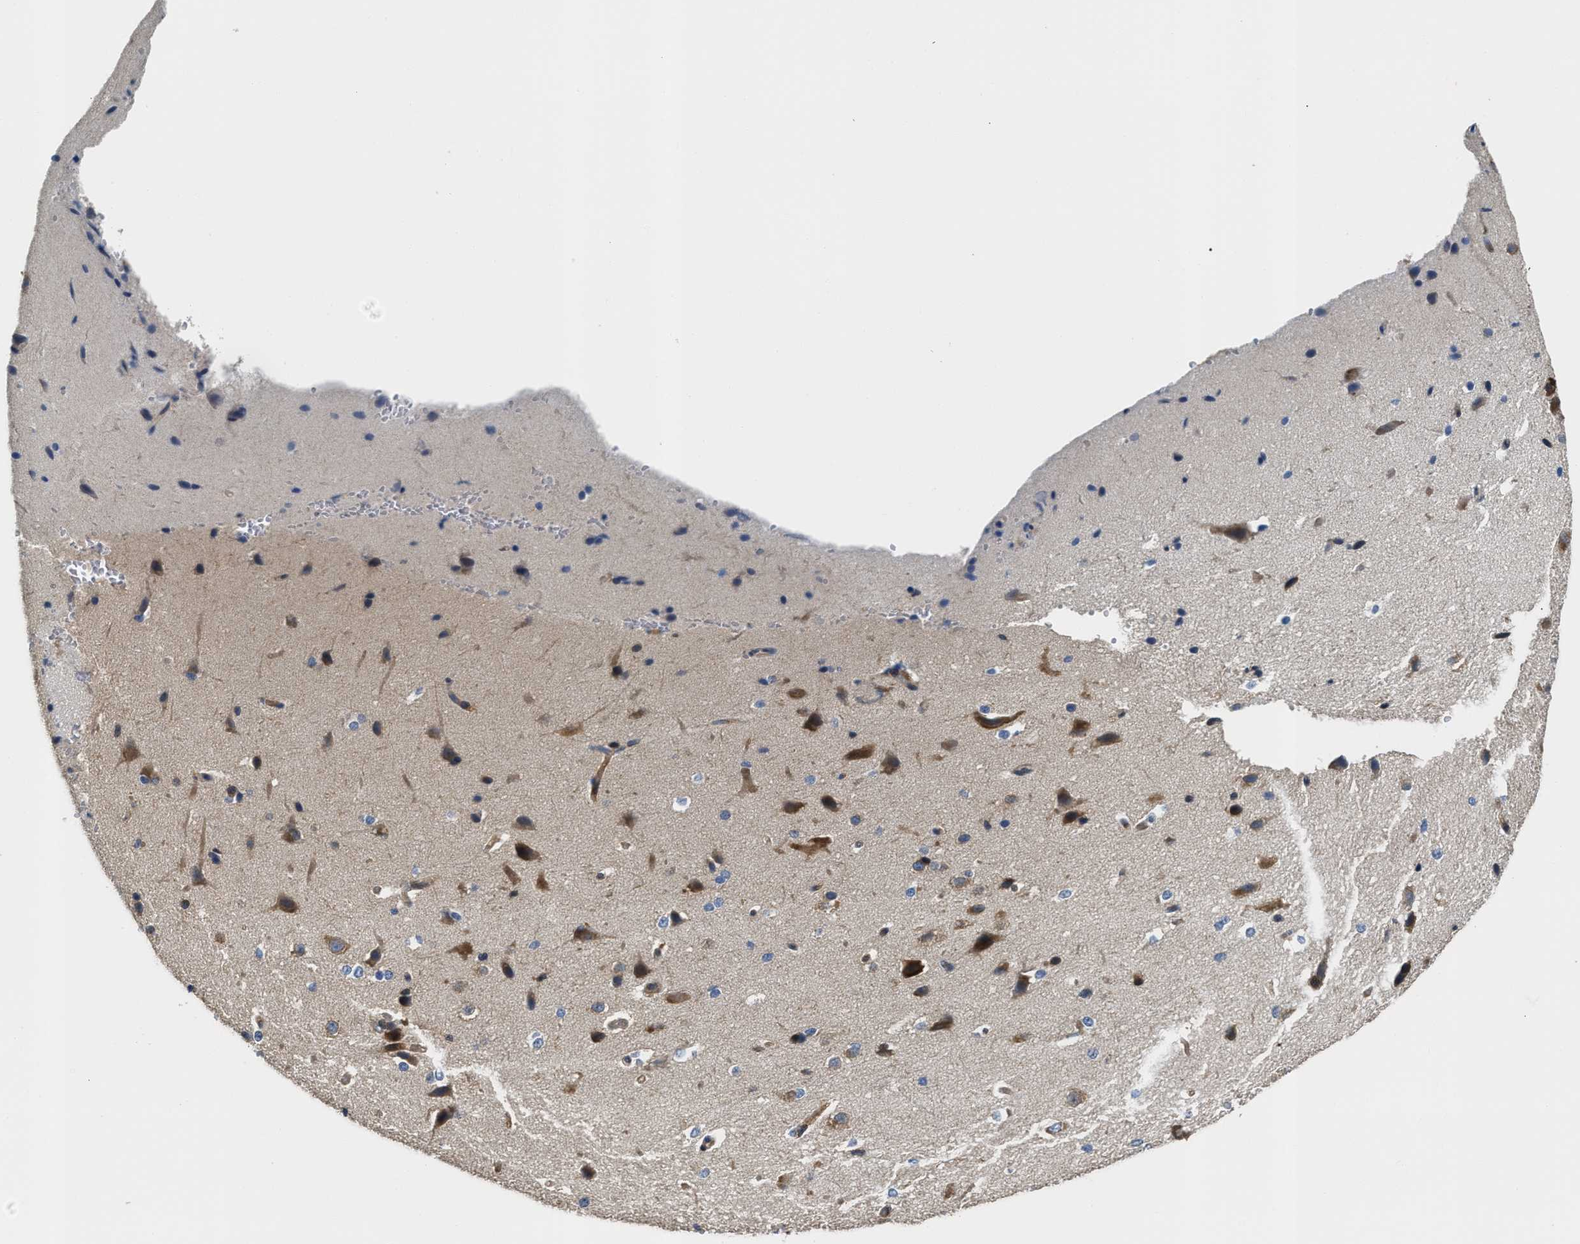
{"staining": {"intensity": "moderate", "quantity": ">75%", "location": "cytoplasmic/membranous"}, "tissue": "cerebral cortex", "cell_type": "Endothelial cells", "image_type": "normal", "snomed": [{"axis": "morphology", "description": "Normal tissue, NOS"}, {"axis": "morphology", "description": "Developmental malformation"}, {"axis": "topography", "description": "Cerebral cortex"}], "caption": "Immunohistochemical staining of benign human cerebral cortex demonstrates medium levels of moderate cytoplasmic/membranous expression in about >75% of endothelial cells.", "gene": "OSTF1", "patient": {"sex": "female", "age": 30}}